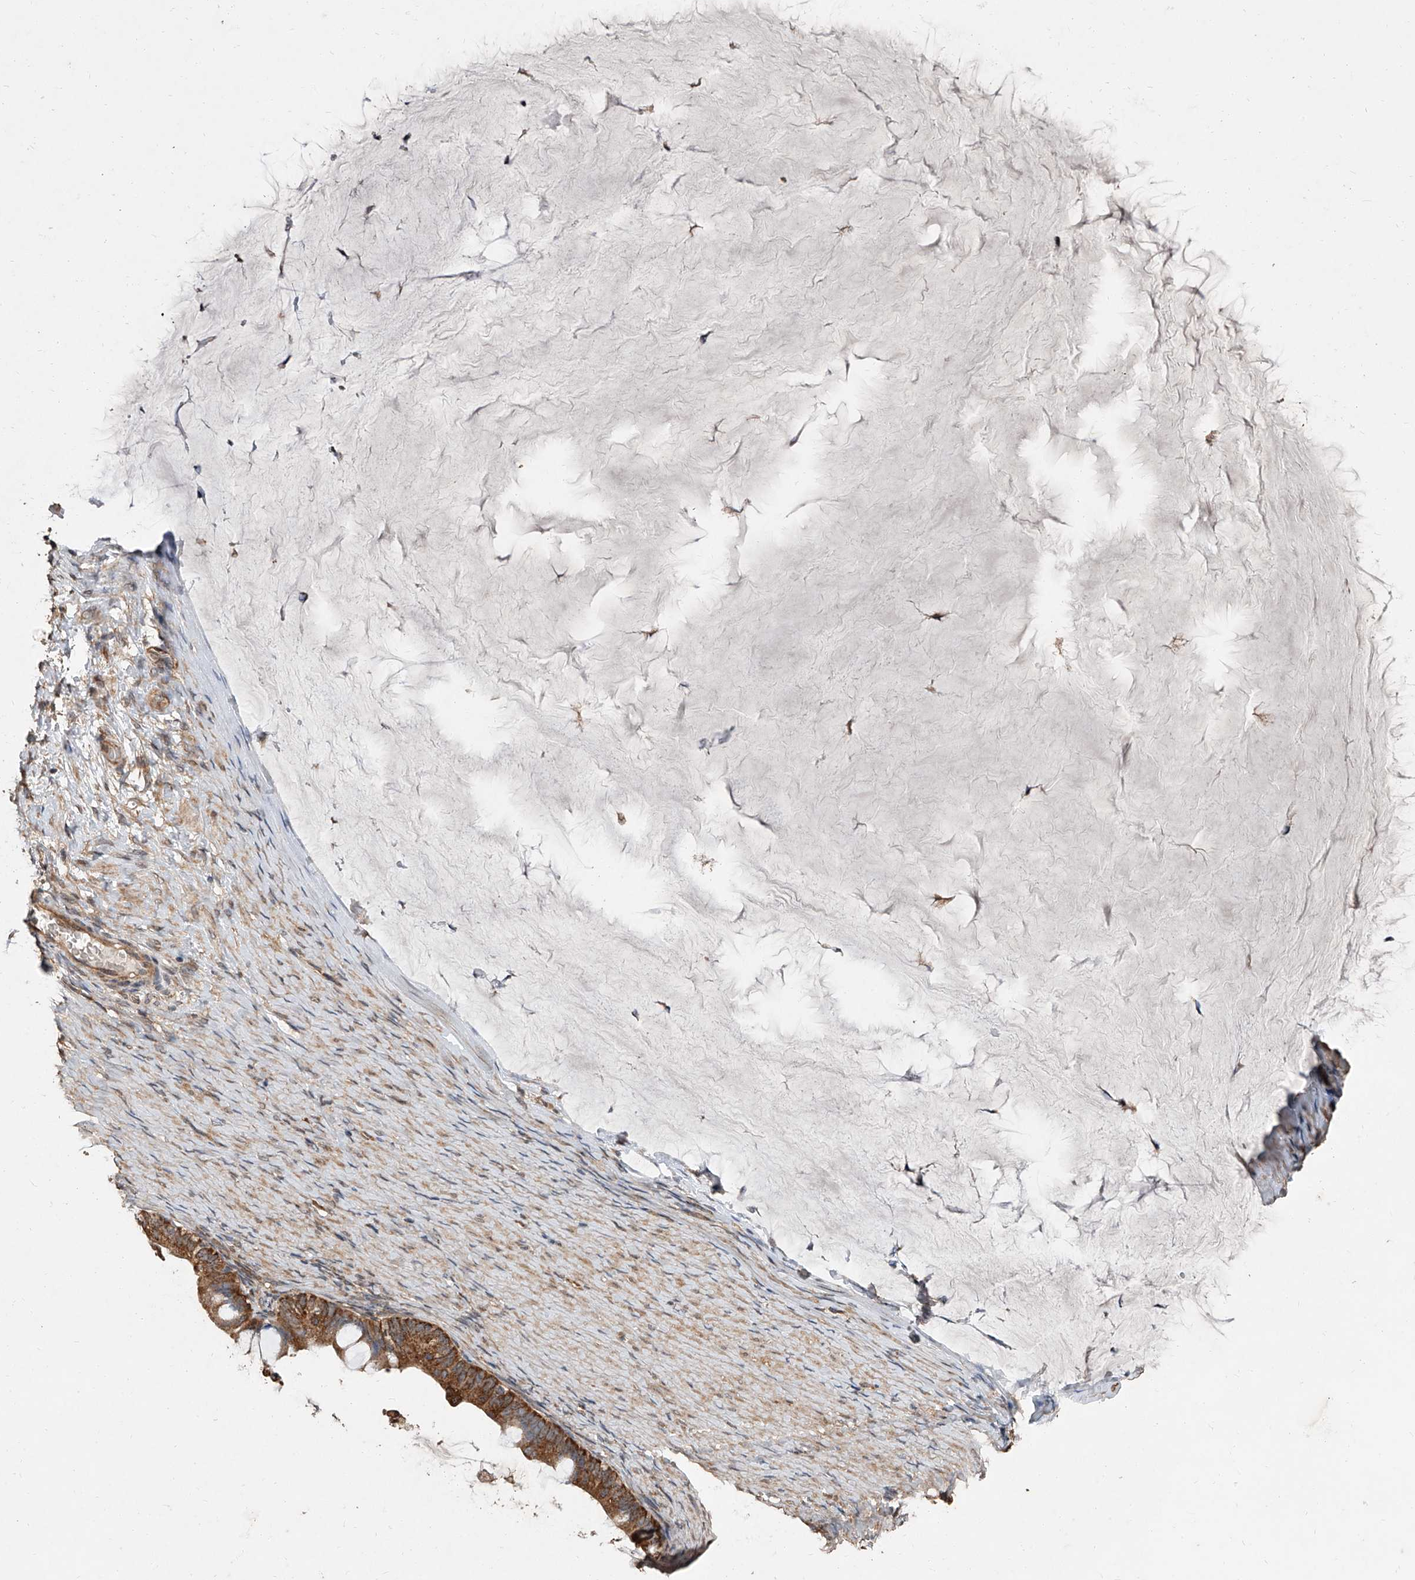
{"staining": {"intensity": "moderate", "quantity": ">75%", "location": "cytoplasmic/membranous"}, "tissue": "ovarian cancer", "cell_type": "Tumor cells", "image_type": "cancer", "snomed": [{"axis": "morphology", "description": "Cystadenocarcinoma, mucinous, NOS"}, {"axis": "topography", "description": "Ovary"}], "caption": "Protein analysis of ovarian mucinous cystadenocarcinoma tissue displays moderate cytoplasmic/membranous staining in about >75% of tumor cells. (Stains: DAB in brown, nuclei in blue, Microscopy: brightfield microscopy at high magnification).", "gene": "LTV1", "patient": {"sex": "female", "age": 61}}